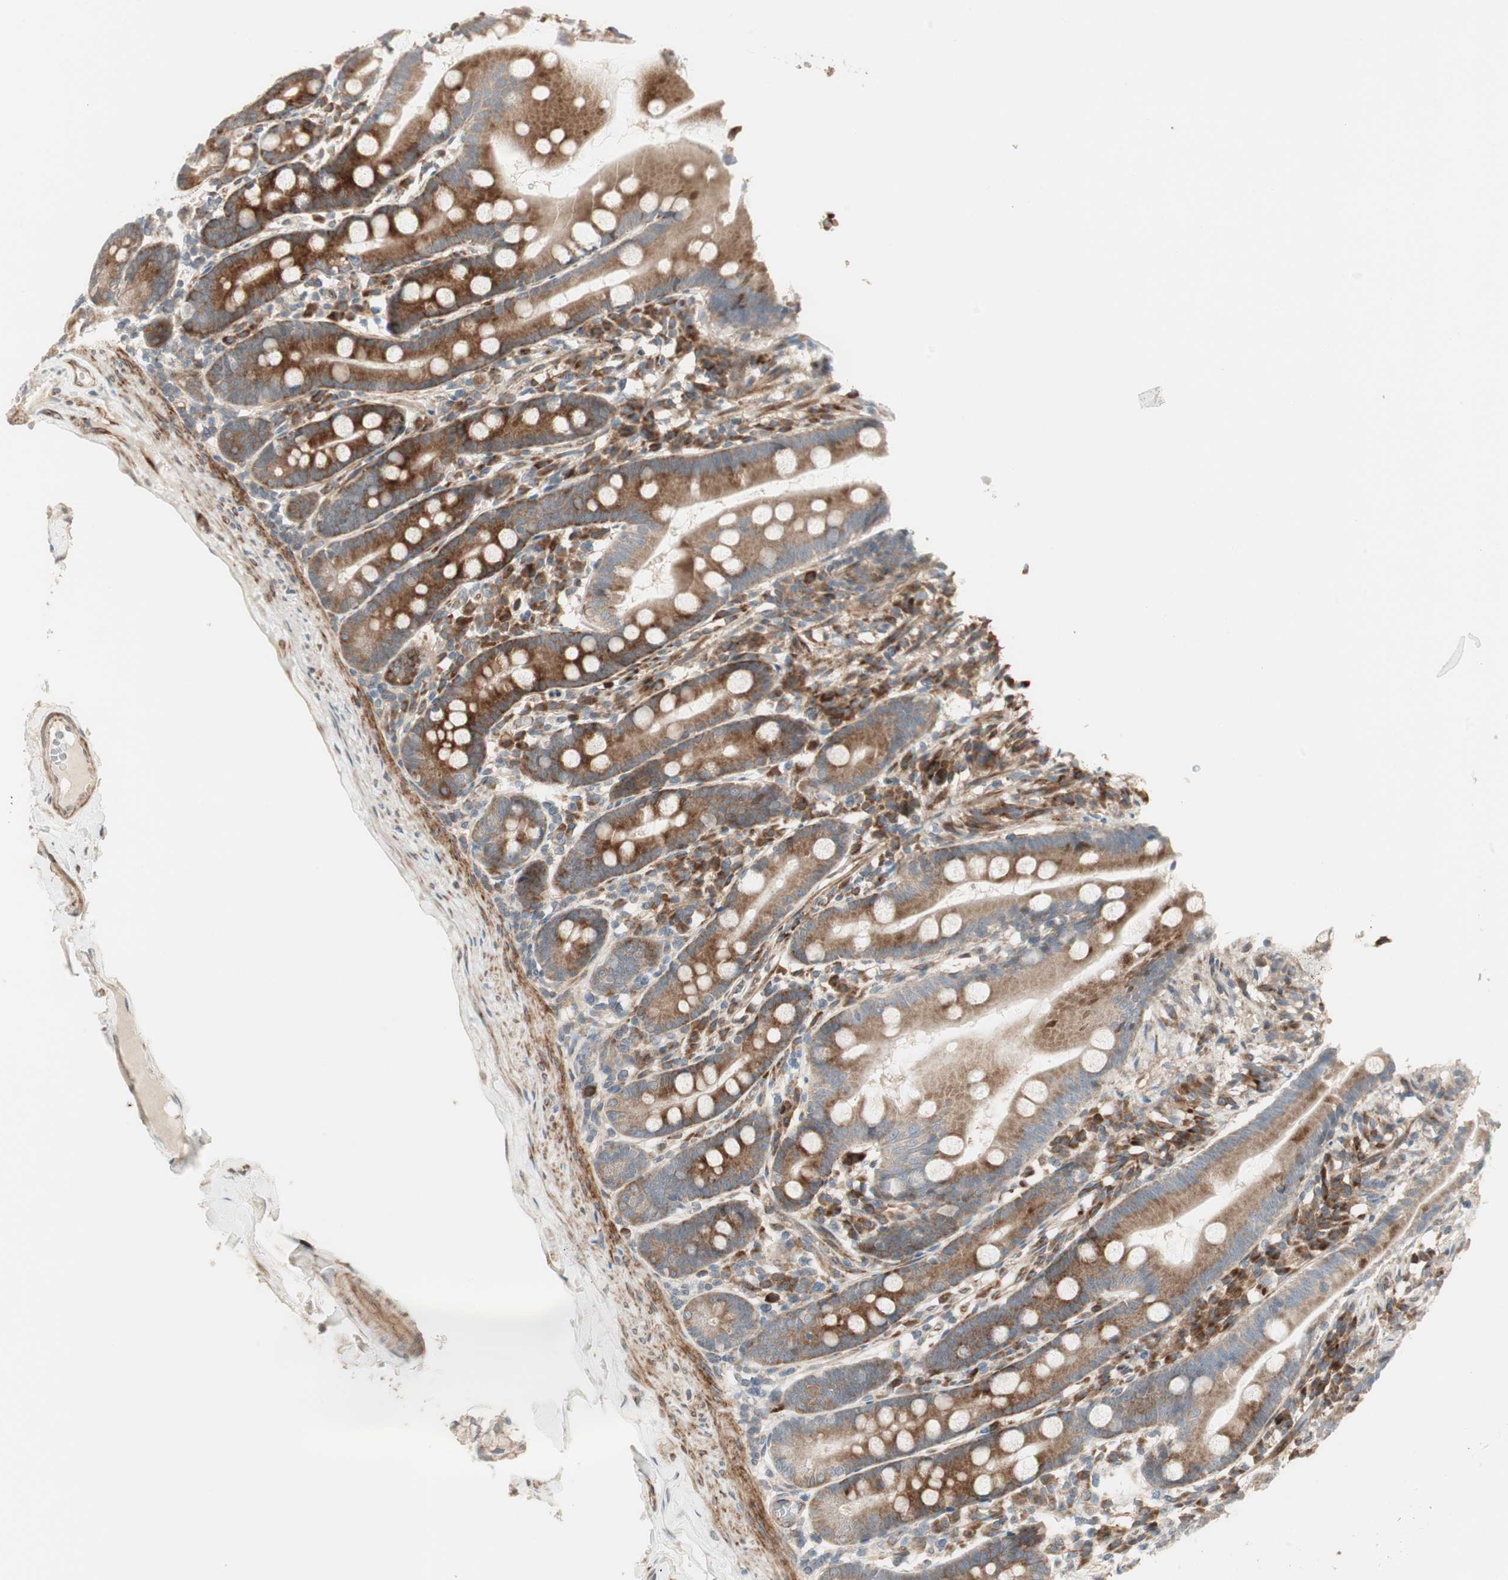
{"staining": {"intensity": "strong", "quantity": ">75%", "location": "cytoplasmic/membranous"}, "tissue": "duodenum", "cell_type": "Glandular cells", "image_type": "normal", "snomed": [{"axis": "morphology", "description": "Normal tissue, NOS"}, {"axis": "topography", "description": "Duodenum"}], "caption": "Duodenum stained with DAB (3,3'-diaminobenzidine) IHC shows high levels of strong cytoplasmic/membranous staining in about >75% of glandular cells.", "gene": "PPP2R5E", "patient": {"sex": "male", "age": 50}}